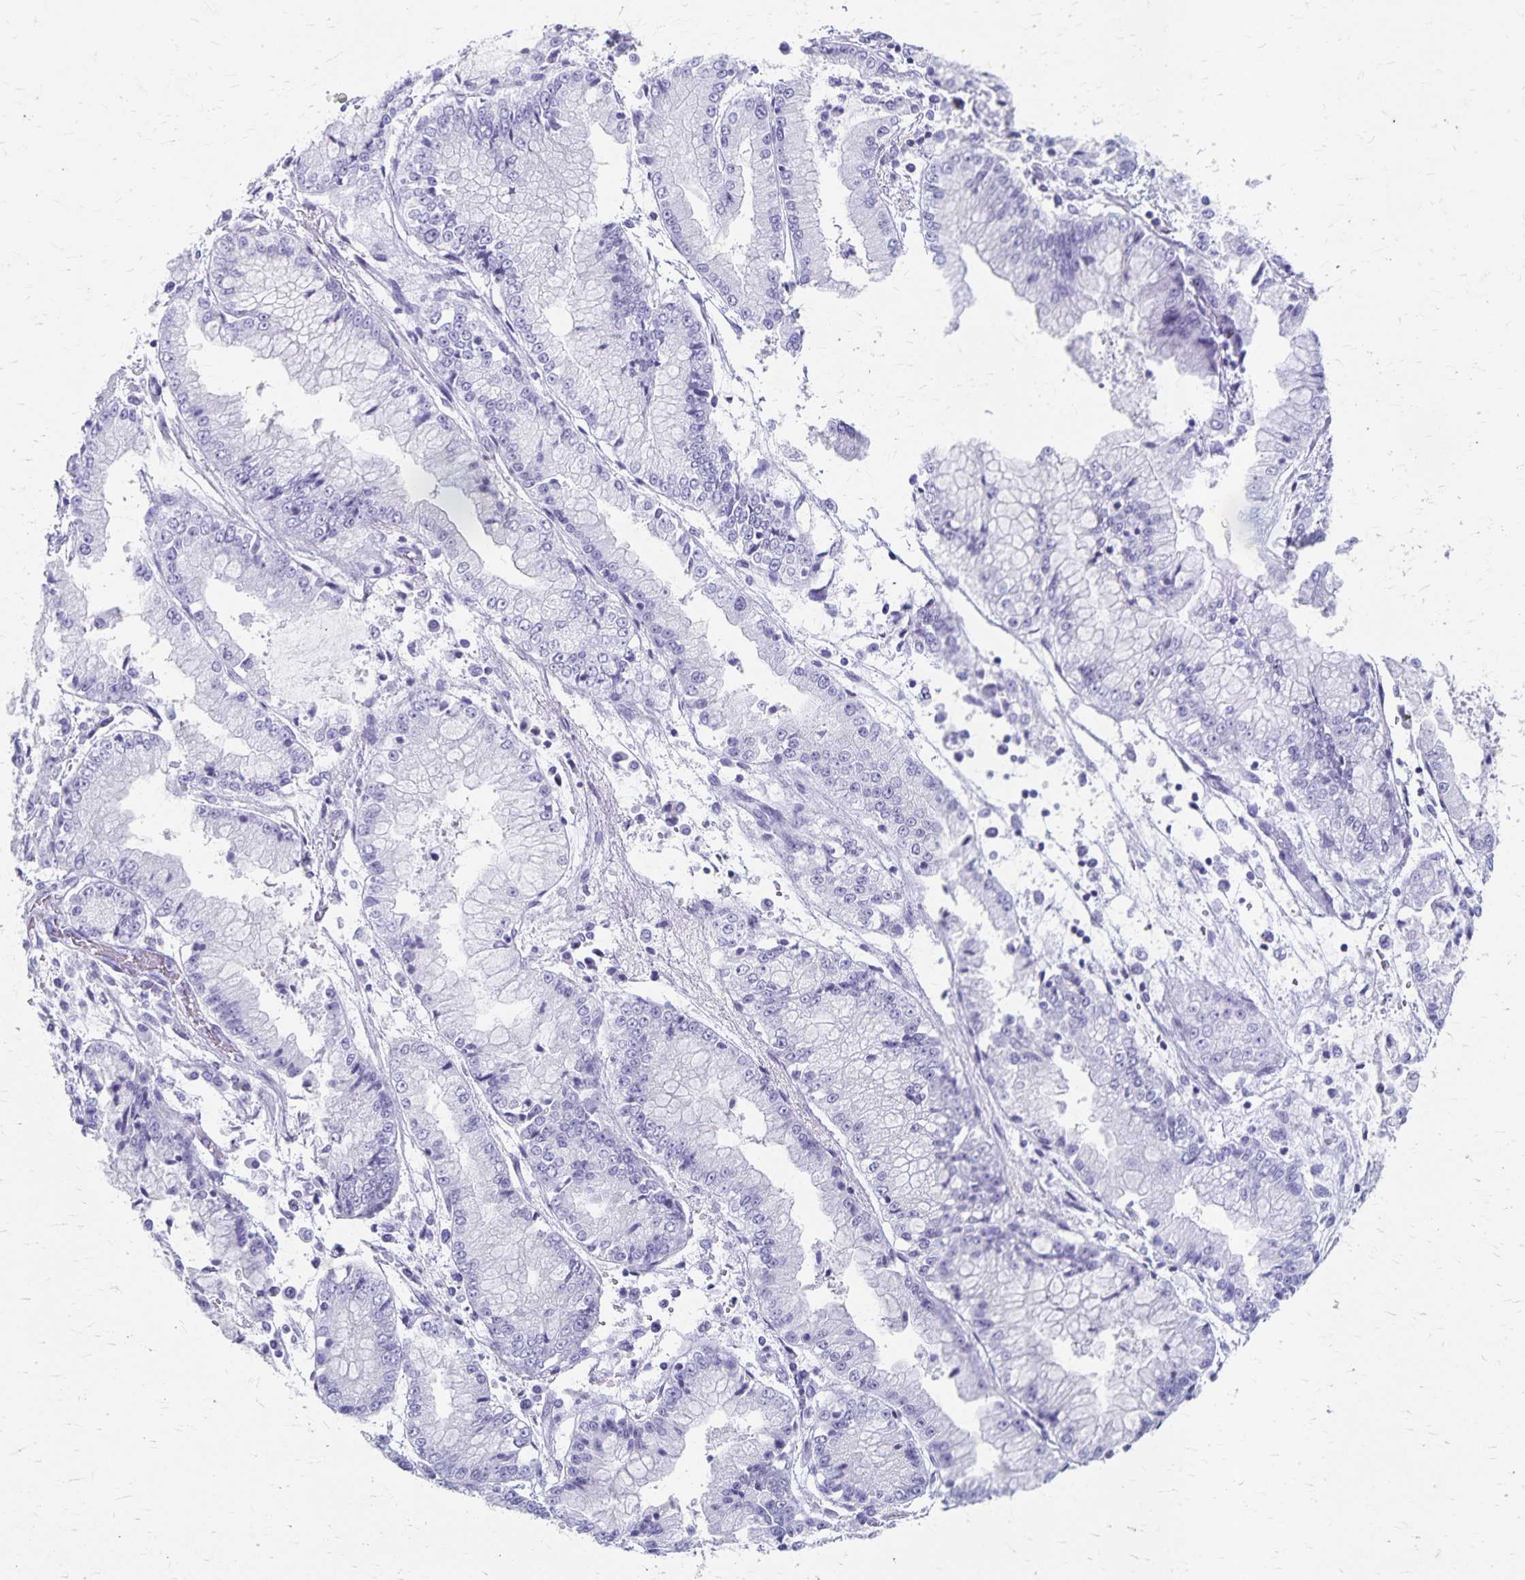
{"staining": {"intensity": "negative", "quantity": "none", "location": "none"}, "tissue": "stomach cancer", "cell_type": "Tumor cells", "image_type": "cancer", "snomed": [{"axis": "morphology", "description": "Adenocarcinoma, NOS"}, {"axis": "topography", "description": "Stomach, upper"}], "caption": "This is an immunohistochemistry image of adenocarcinoma (stomach). There is no staining in tumor cells.", "gene": "GPBAR1", "patient": {"sex": "female", "age": 74}}